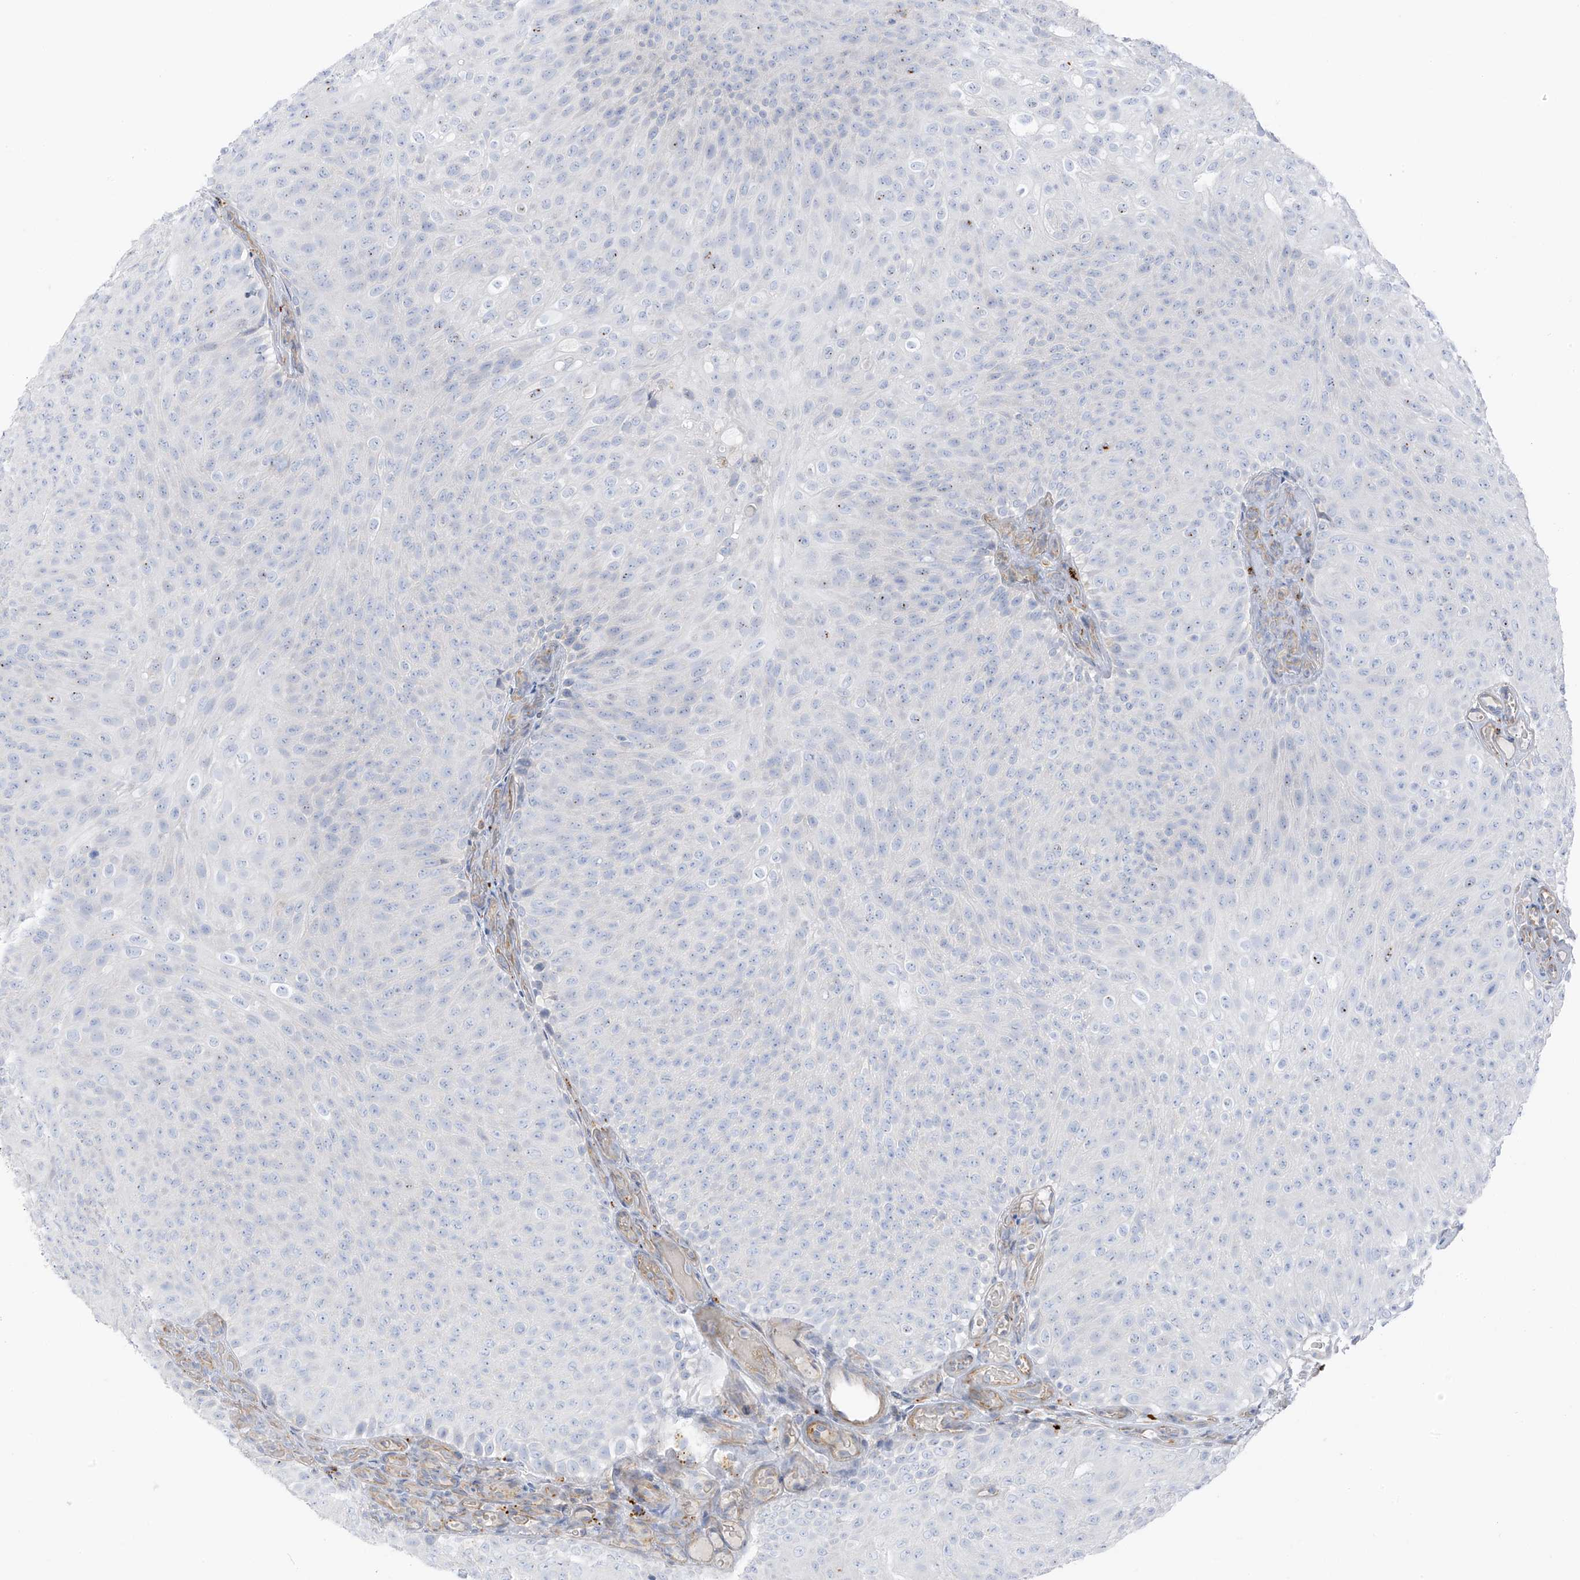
{"staining": {"intensity": "negative", "quantity": "none", "location": "none"}, "tissue": "urothelial cancer", "cell_type": "Tumor cells", "image_type": "cancer", "snomed": [{"axis": "morphology", "description": "Urothelial carcinoma, Low grade"}, {"axis": "topography", "description": "Urinary bladder"}], "caption": "IHC of human low-grade urothelial carcinoma displays no positivity in tumor cells. The staining was performed using DAB (3,3'-diaminobenzidine) to visualize the protein expression in brown, while the nuclei were stained in blue with hematoxylin (Magnification: 20x).", "gene": "TAL2", "patient": {"sex": "male", "age": 78}}